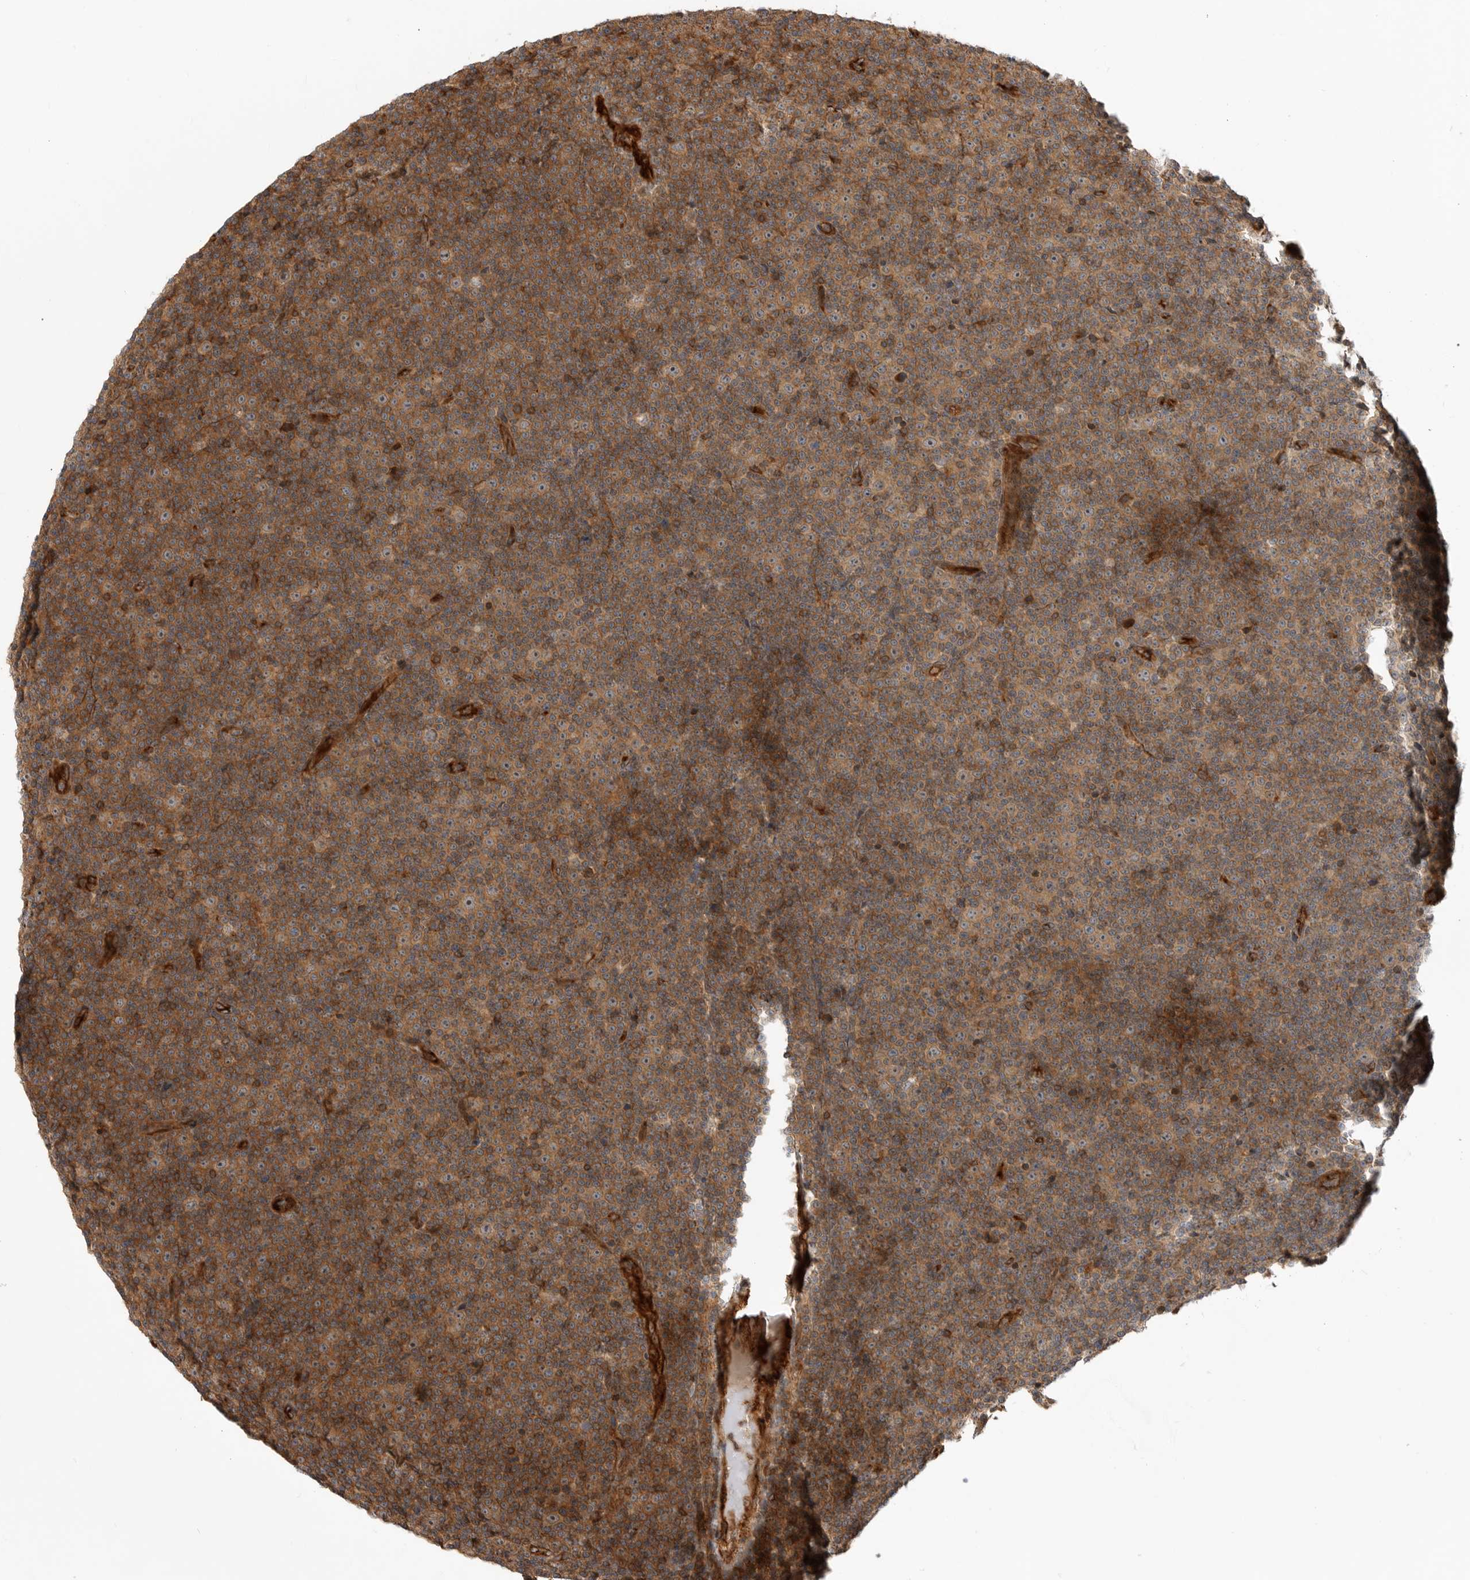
{"staining": {"intensity": "moderate", "quantity": ">75%", "location": "cytoplasmic/membranous"}, "tissue": "lymphoma", "cell_type": "Tumor cells", "image_type": "cancer", "snomed": [{"axis": "morphology", "description": "Malignant lymphoma, non-Hodgkin's type, Low grade"}, {"axis": "topography", "description": "Lymph node"}], "caption": "Immunohistochemistry staining of malignant lymphoma, non-Hodgkin's type (low-grade), which exhibits medium levels of moderate cytoplasmic/membranous expression in about >75% of tumor cells indicating moderate cytoplasmic/membranous protein staining. The staining was performed using DAB (brown) for protein detection and nuclei were counterstained in hematoxylin (blue).", "gene": "GPATCH2", "patient": {"sex": "female", "age": 67}}